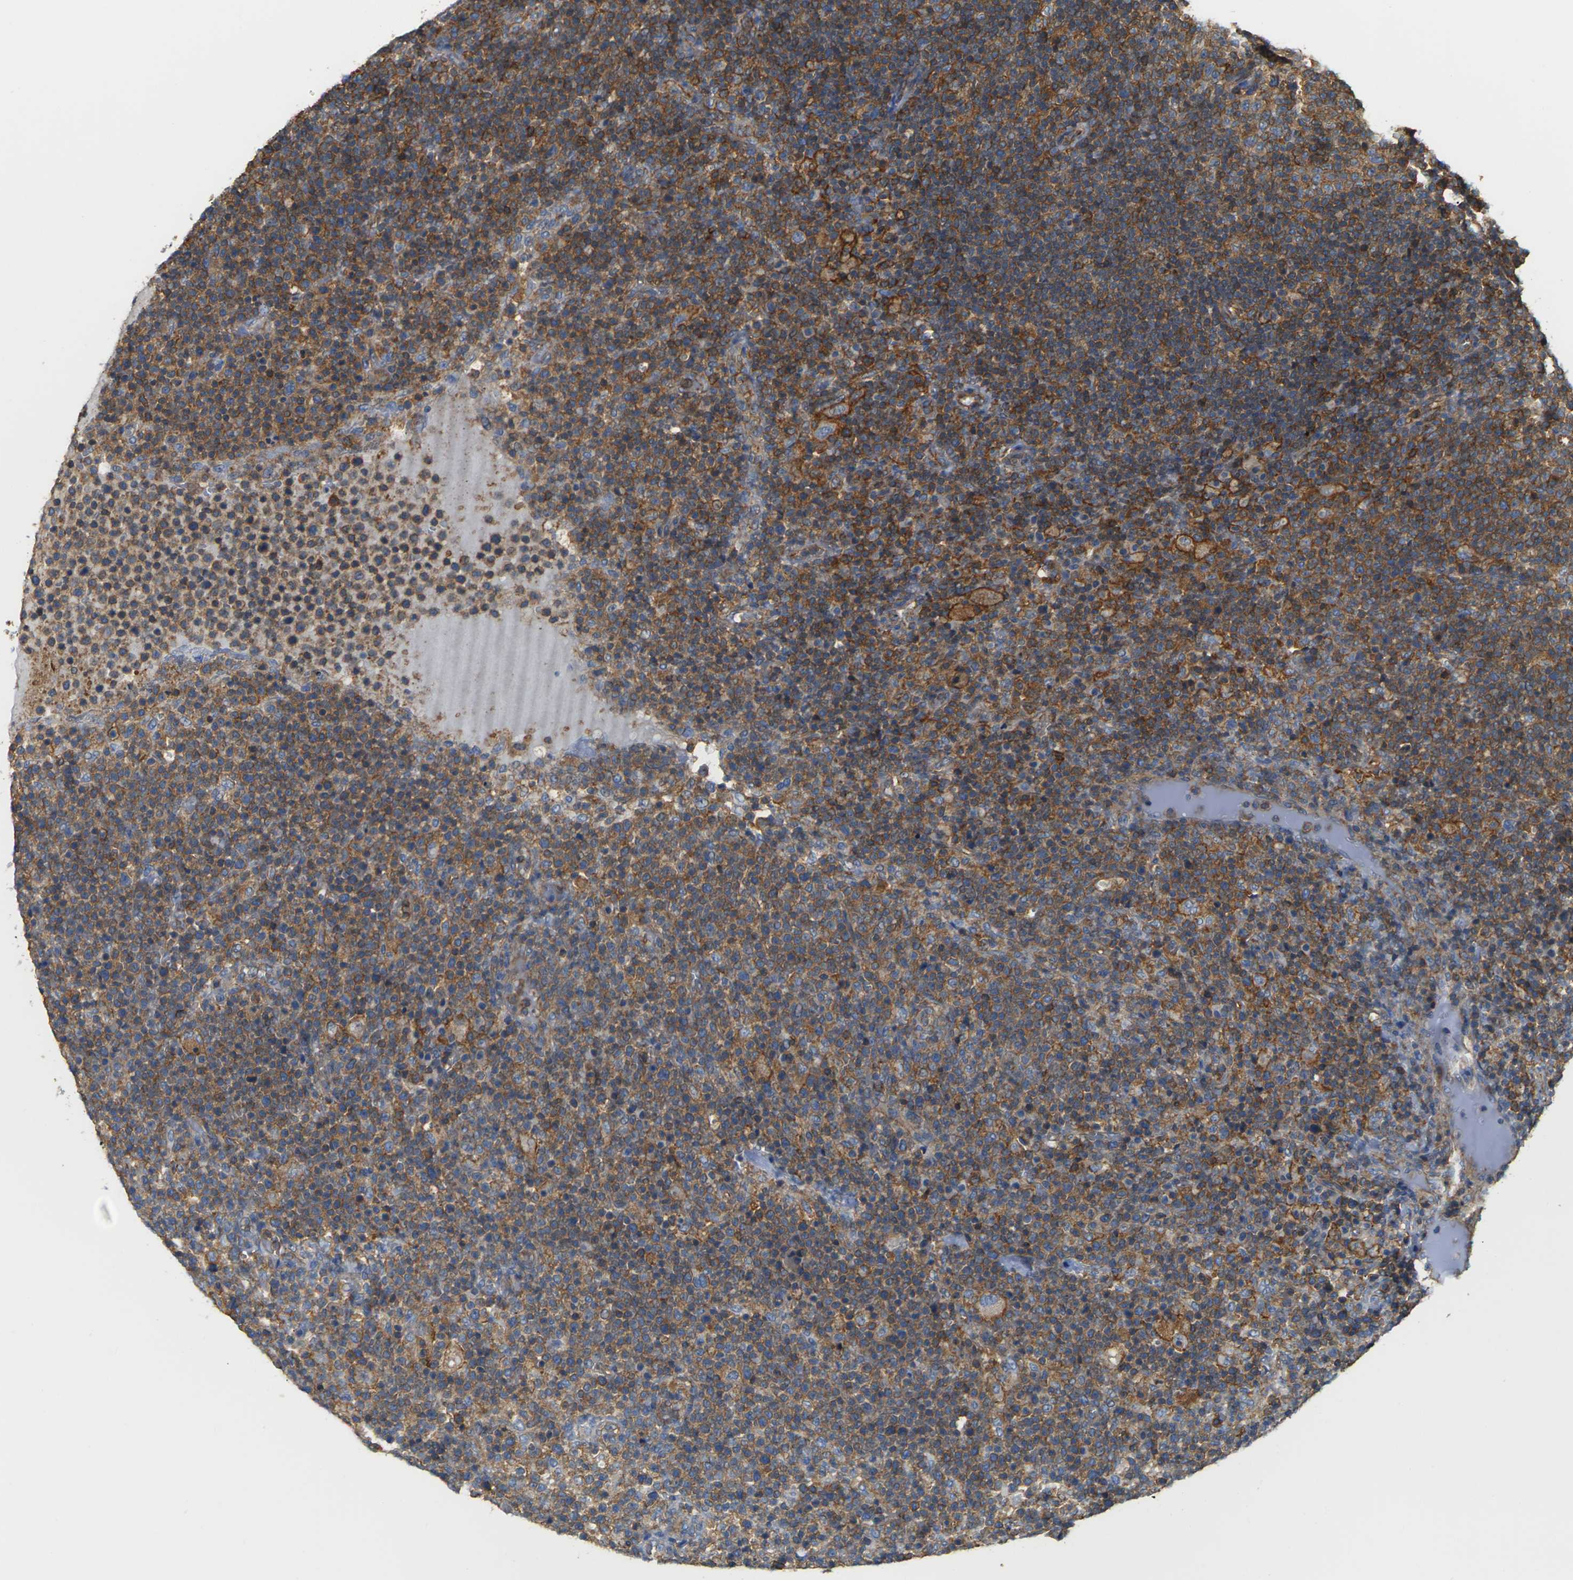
{"staining": {"intensity": "moderate", "quantity": ">75%", "location": "cytoplasmic/membranous"}, "tissue": "lymphoma", "cell_type": "Tumor cells", "image_type": "cancer", "snomed": [{"axis": "morphology", "description": "Malignant lymphoma, non-Hodgkin's type, High grade"}, {"axis": "topography", "description": "Lymph node"}], "caption": "High-grade malignant lymphoma, non-Hodgkin's type tissue displays moderate cytoplasmic/membranous staining in approximately >75% of tumor cells, visualized by immunohistochemistry. (DAB (3,3'-diaminobenzidine) IHC, brown staining for protein, blue staining for nuclei).", "gene": "IQGAP1", "patient": {"sex": "male", "age": 61}}